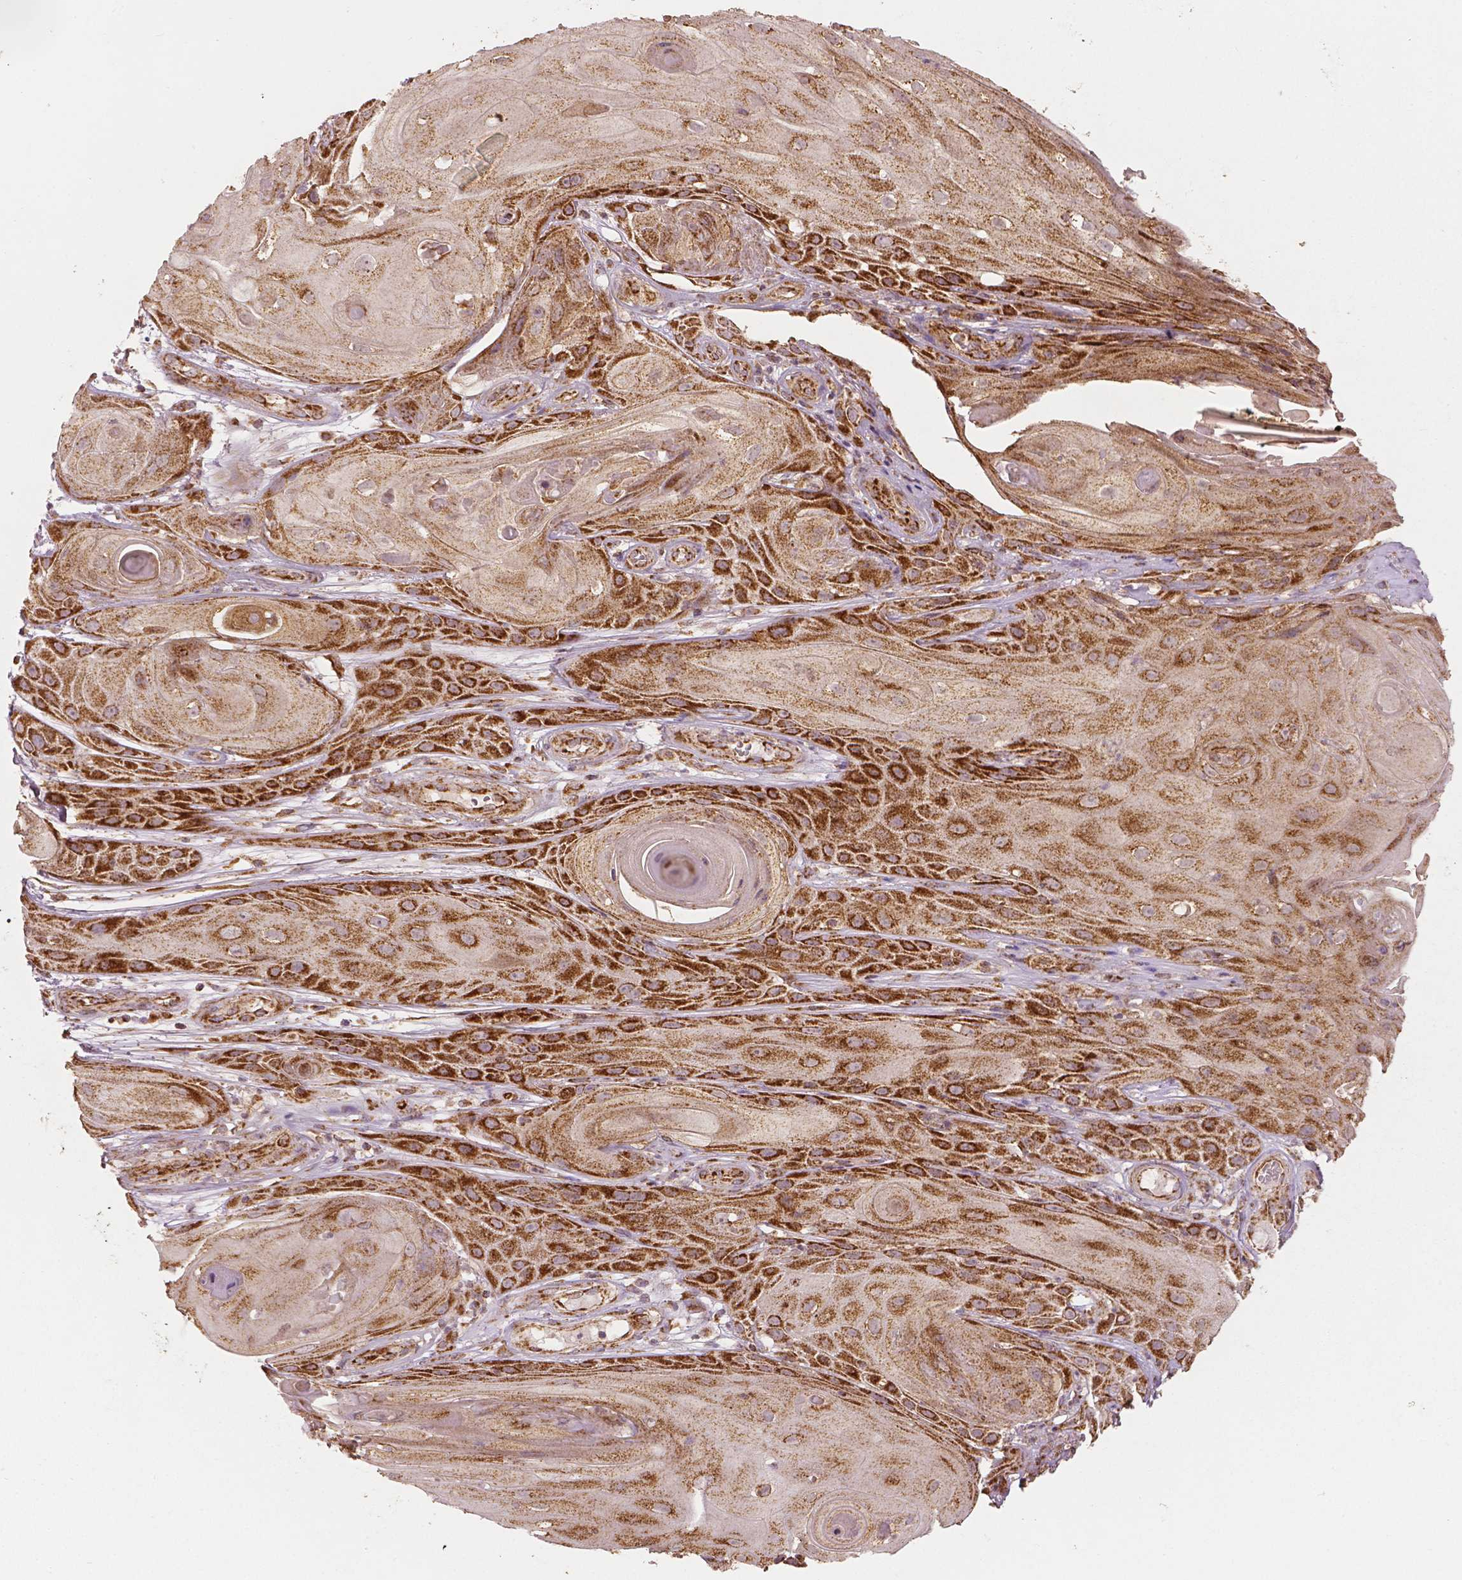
{"staining": {"intensity": "strong", "quantity": ">75%", "location": "cytoplasmic/membranous"}, "tissue": "skin cancer", "cell_type": "Tumor cells", "image_type": "cancer", "snomed": [{"axis": "morphology", "description": "Squamous cell carcinoma, NOS"}, {"axis": "topography", "description": "Skin"}], "caption": "Brown immunohistochemical staining in human skin cancer demonstrates strong cytoplasmic/membranous staining in about >75% of tumor cells.", "gene": "PGAM5", "patient": {"sex": "male", "age": 62}}